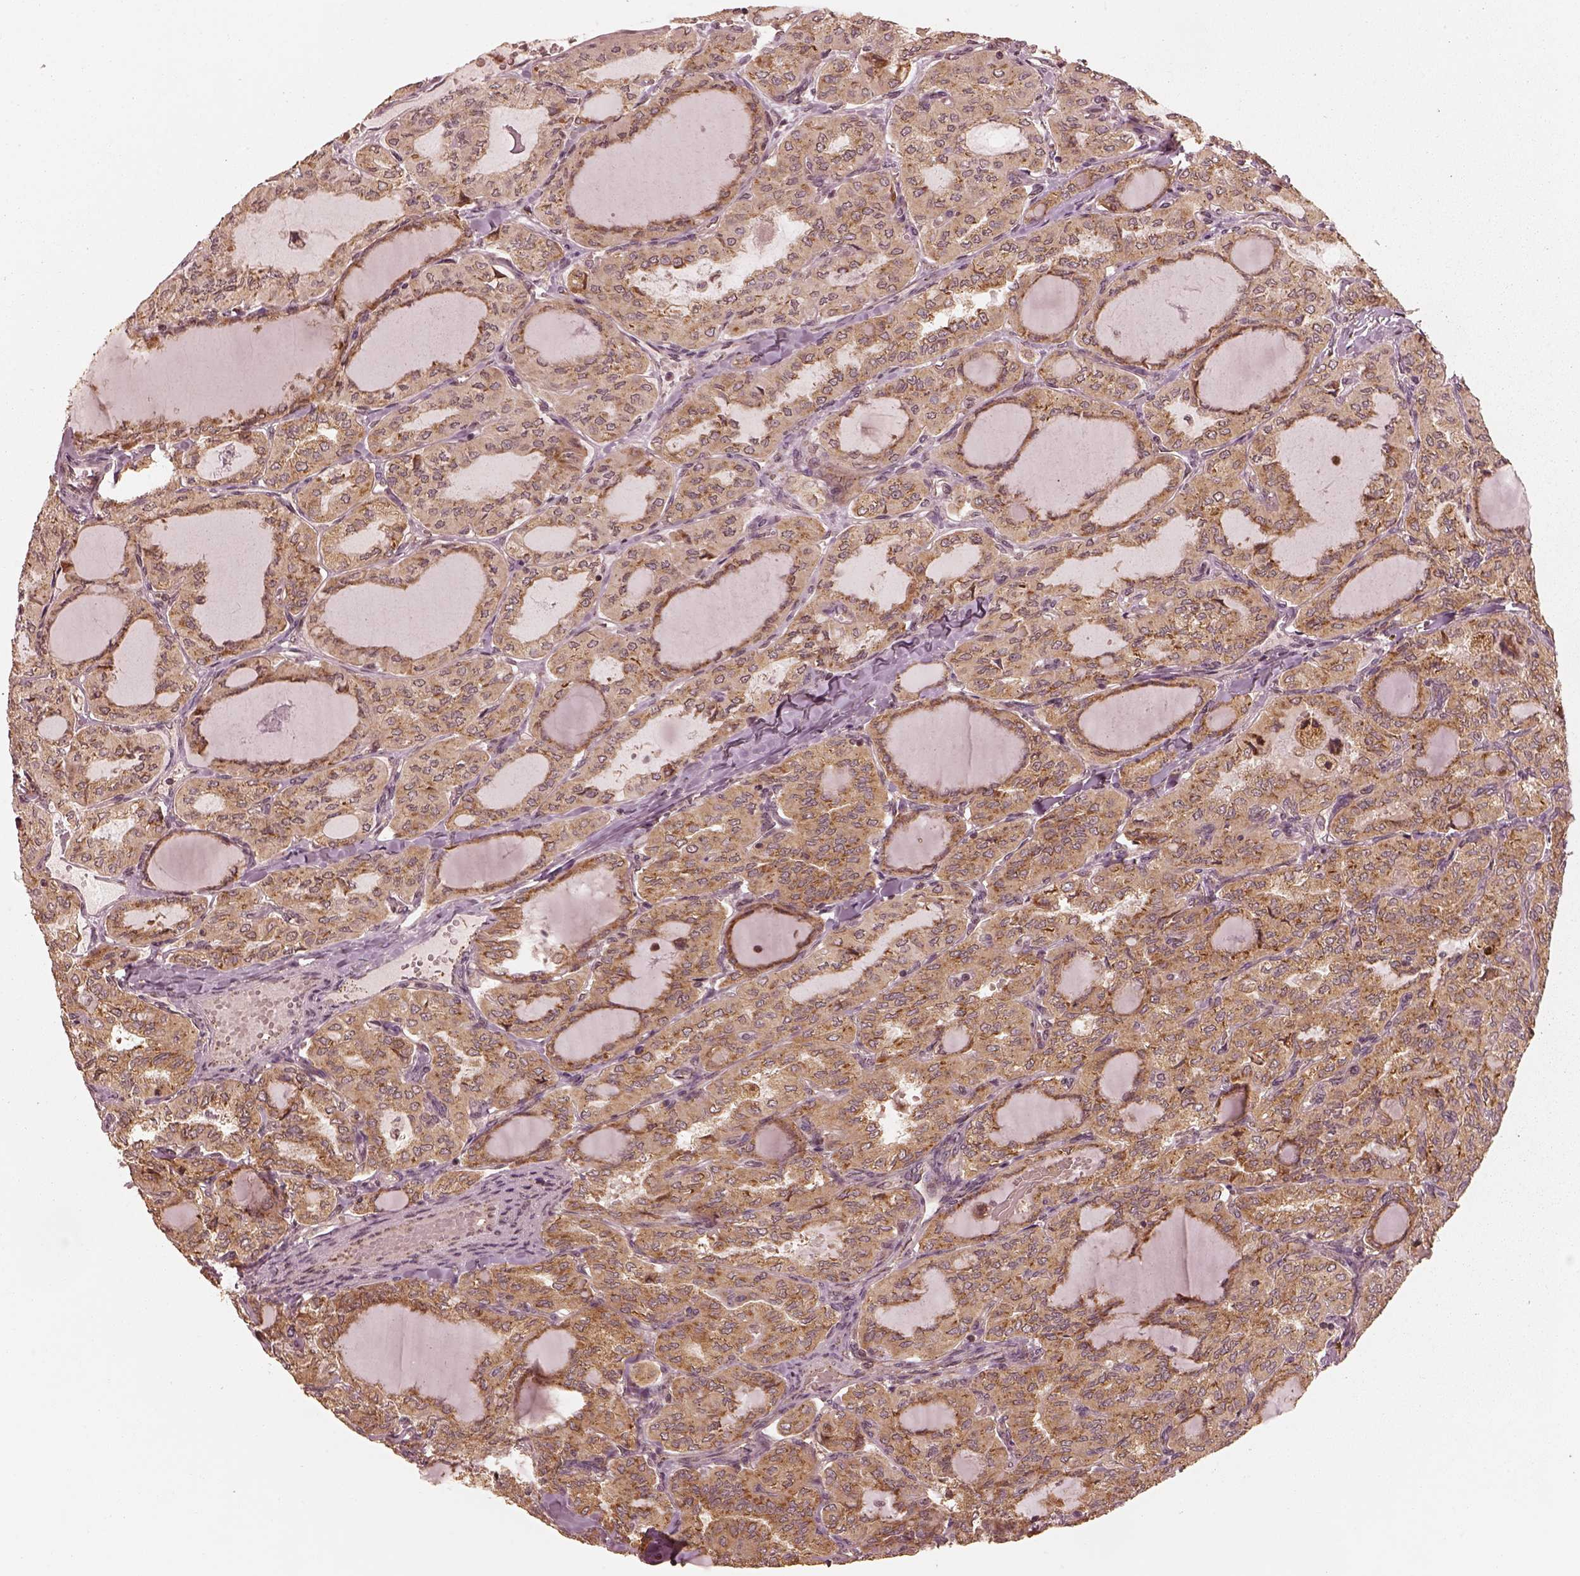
{"staining": {"intensity": "moderate", "quantity": "<25%", "location": "cytoplasmic/membranous"}, "tissue": "thyroid cancer", "cell_type": "Tumor cells", "image_type": "cancer", "snomed": [{"axis": "morphology", "description": "Papillary adenocarcinoma, NOS"}, {"axis": "topography", "description": "Thyroid gland"}], "caption": "About <25% of tumor cells in human papillary adenocarcinoma (thyroid) exhibit moderate cytoplasmic/membranous protein expression as visualized by brown immunohistochemical staining.", "gene": "DNAJC25", "patient": {"sex": "male", "age": 20}}